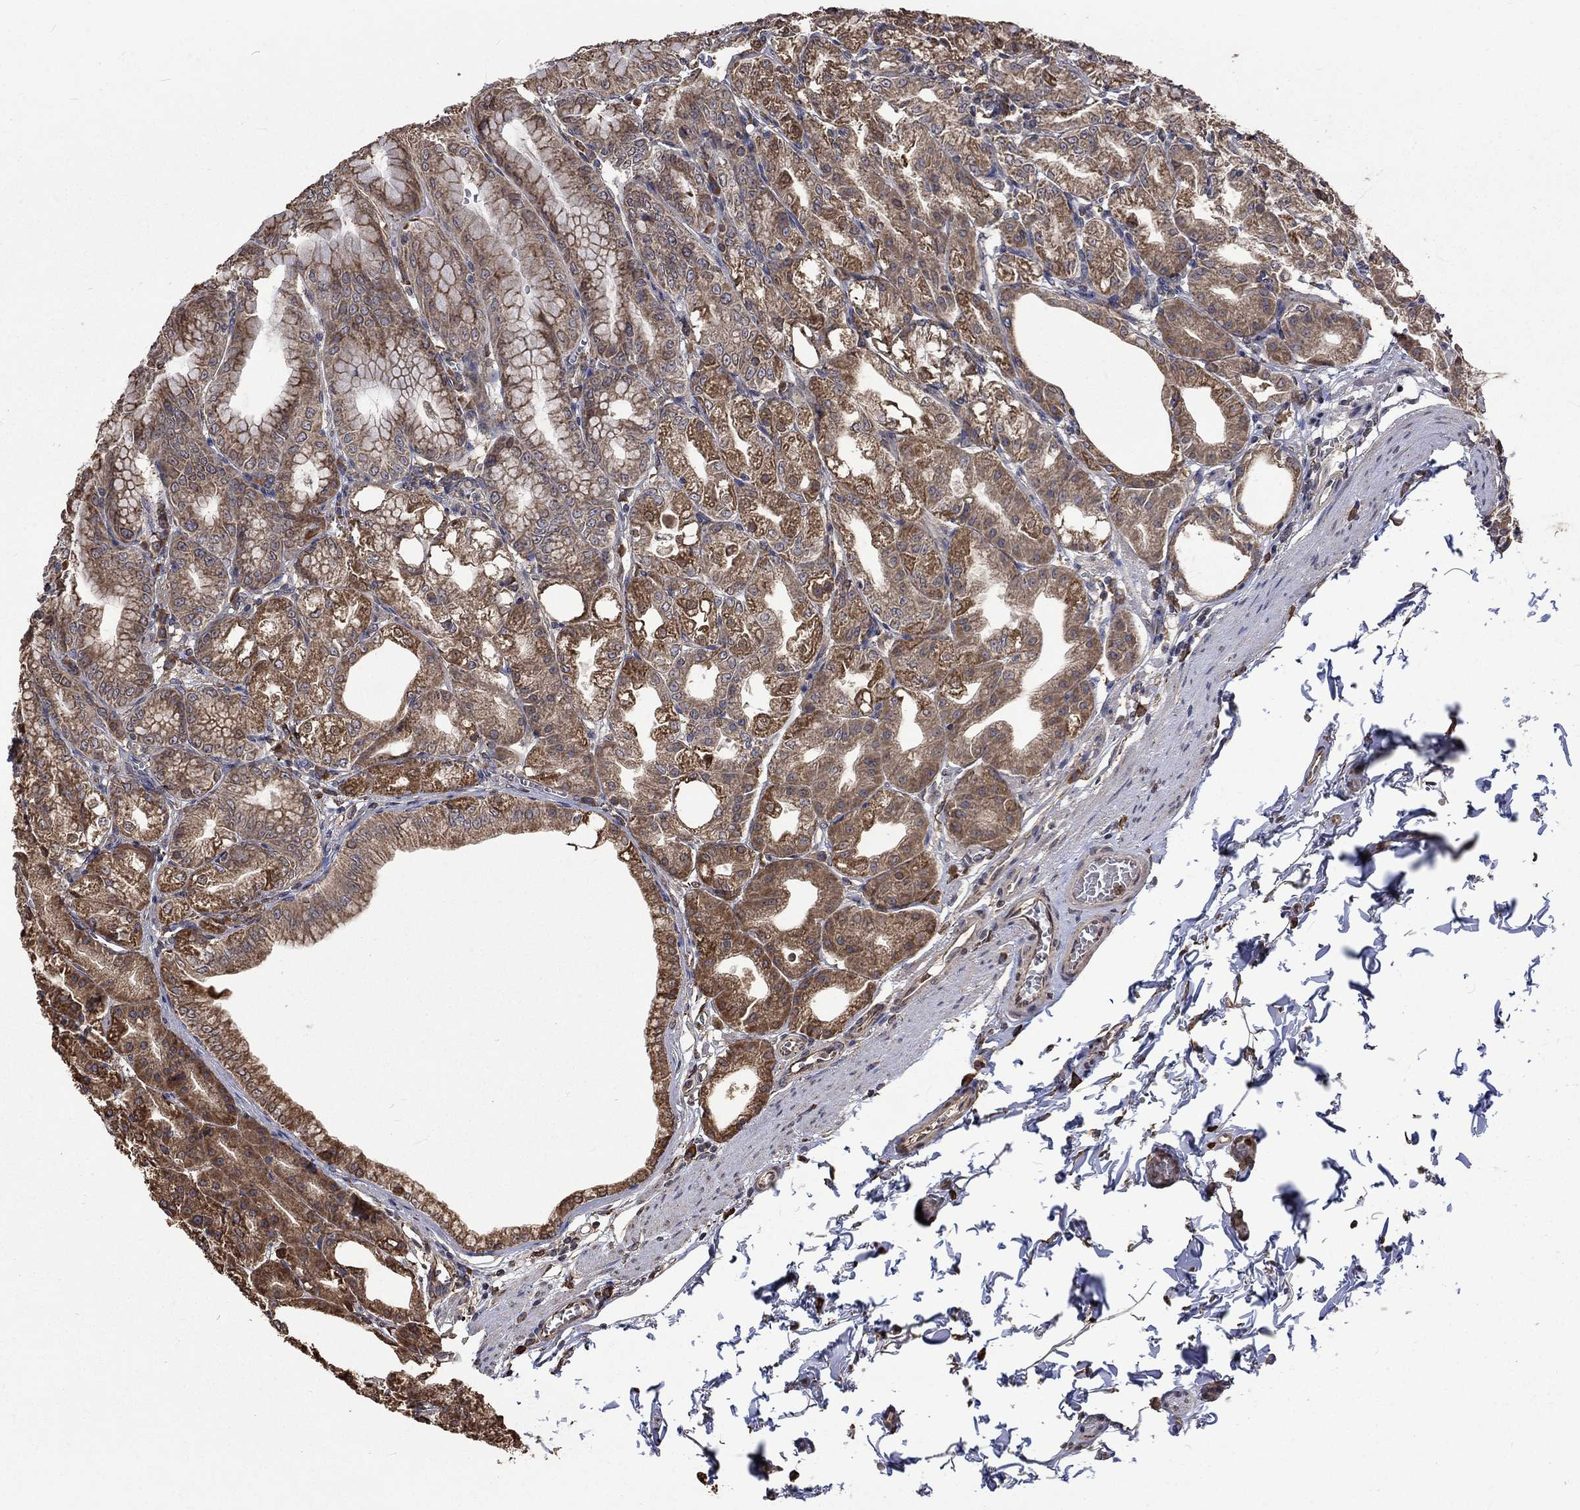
{"staining": {"intensity": "moderate", "quantity": ">75%", "location": "cytoplasmic/membranous"}, "tissue": "stomach", "cell_type": "Glandular cells", "image_type": "normal", "snomed": [{"axis": "morphology", "description": "Normal tissue, NOS"}, {"axis": "topography", "description": "Stomach"}], "caption": "Stomach stained with immunohistochemistry displays moderate cytoplasmic/membranous positivity in approximately >75% of glandular cells.", "gene": "ESRRA", "patient": {"sex": "male", "age": 71}}